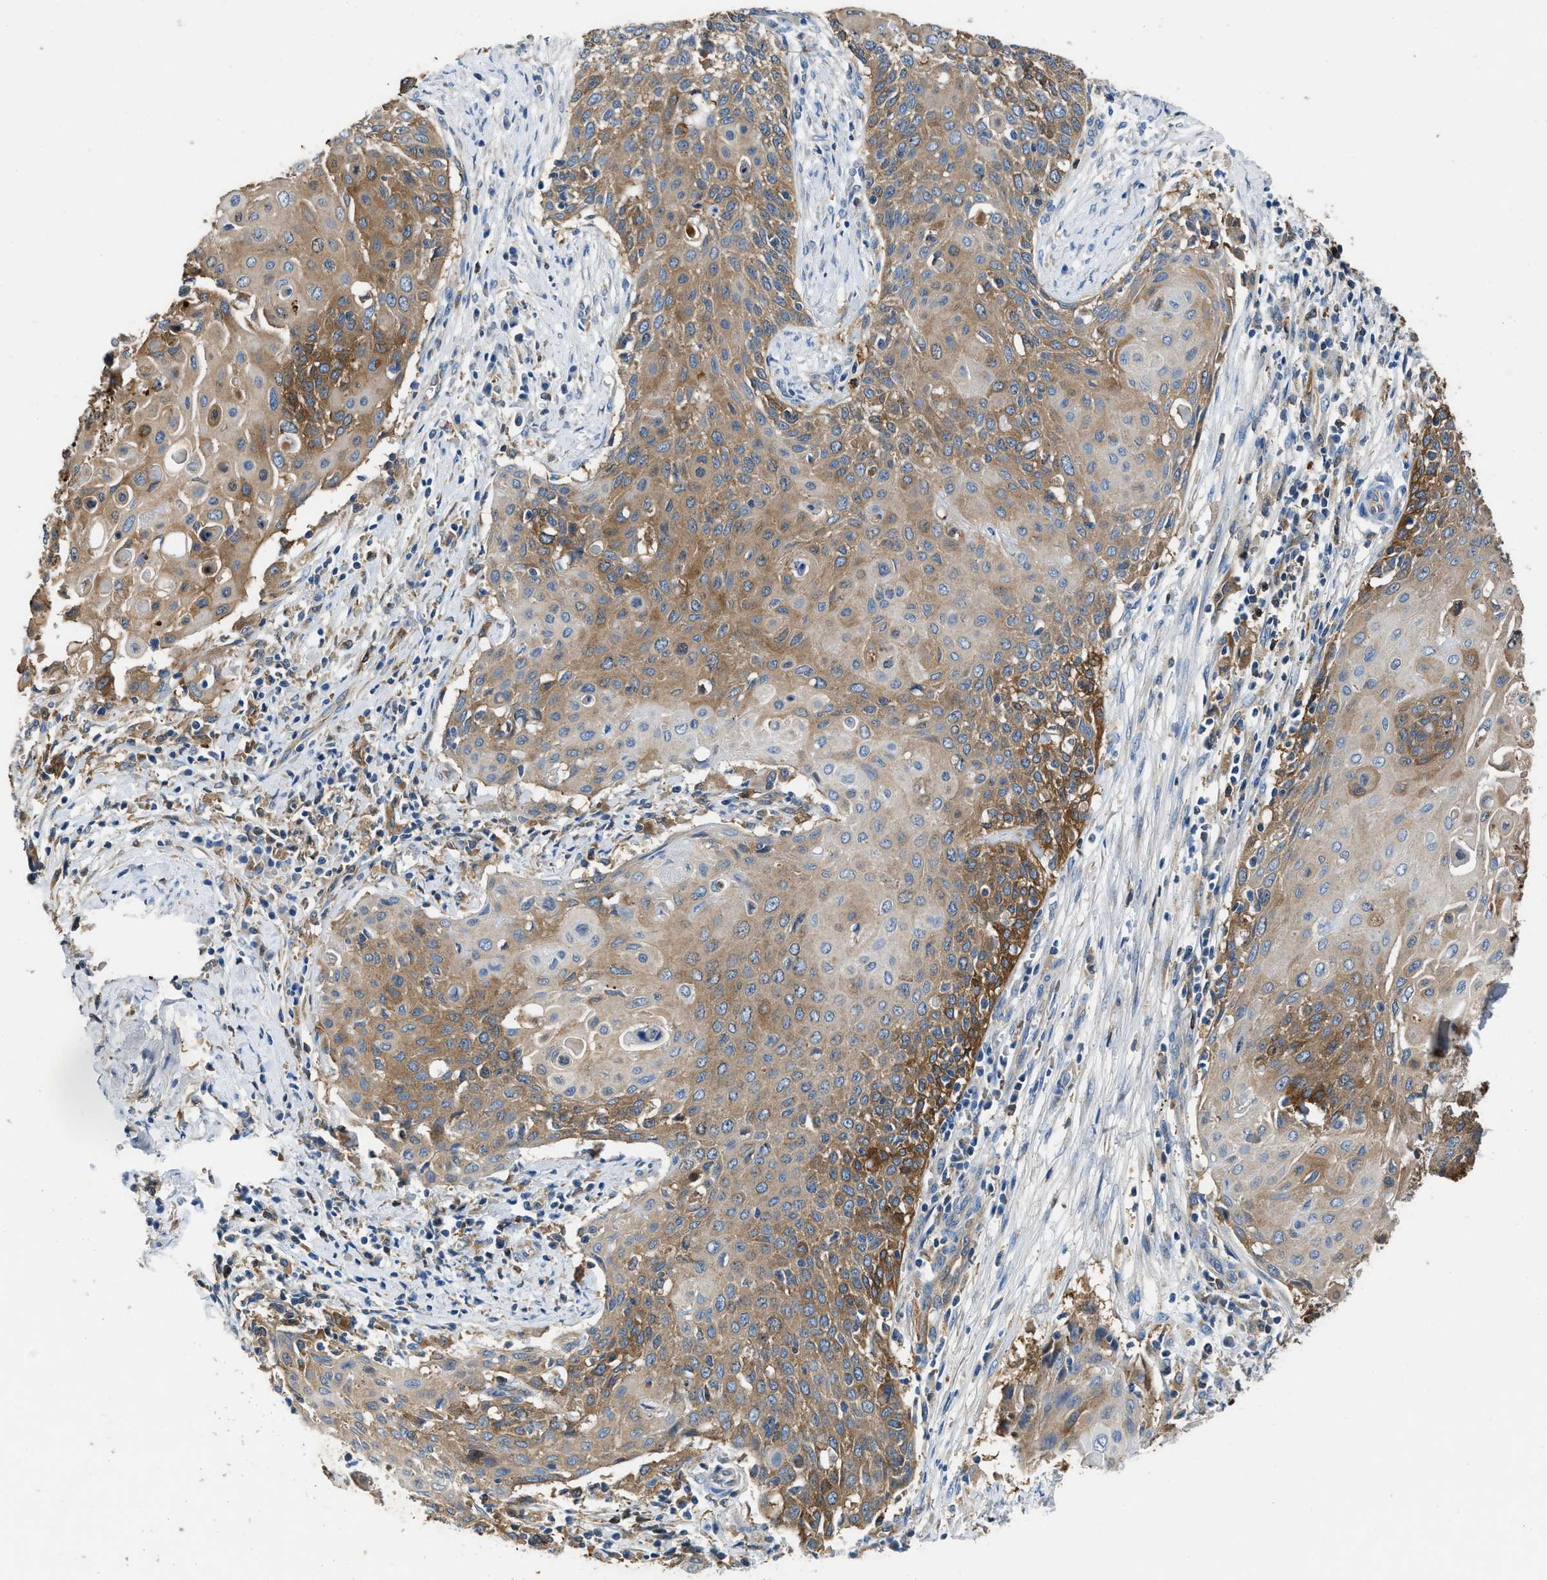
{"staining": {"intensity": "moderate", "quantity": ">75%", "location": "cytoplasmic/membranous"}, "tissue": "cervical cancer", "cell_type": "Tumor cells", "image_type": "cancer", "snomed": [{"axis": "morphology", "description": "Squamous cell carcinoma, NOS"}, {"axis": "topography", "description": "Cervix"}], "caption": "Immunohistochemical staining of cervical squamous cell carcinoma shows moderate cytoplasmic/membranous protein expression in approximately >75% of tumor cells.", "gene": "PKM", "patient": {"sex": "female", "age": 39}}